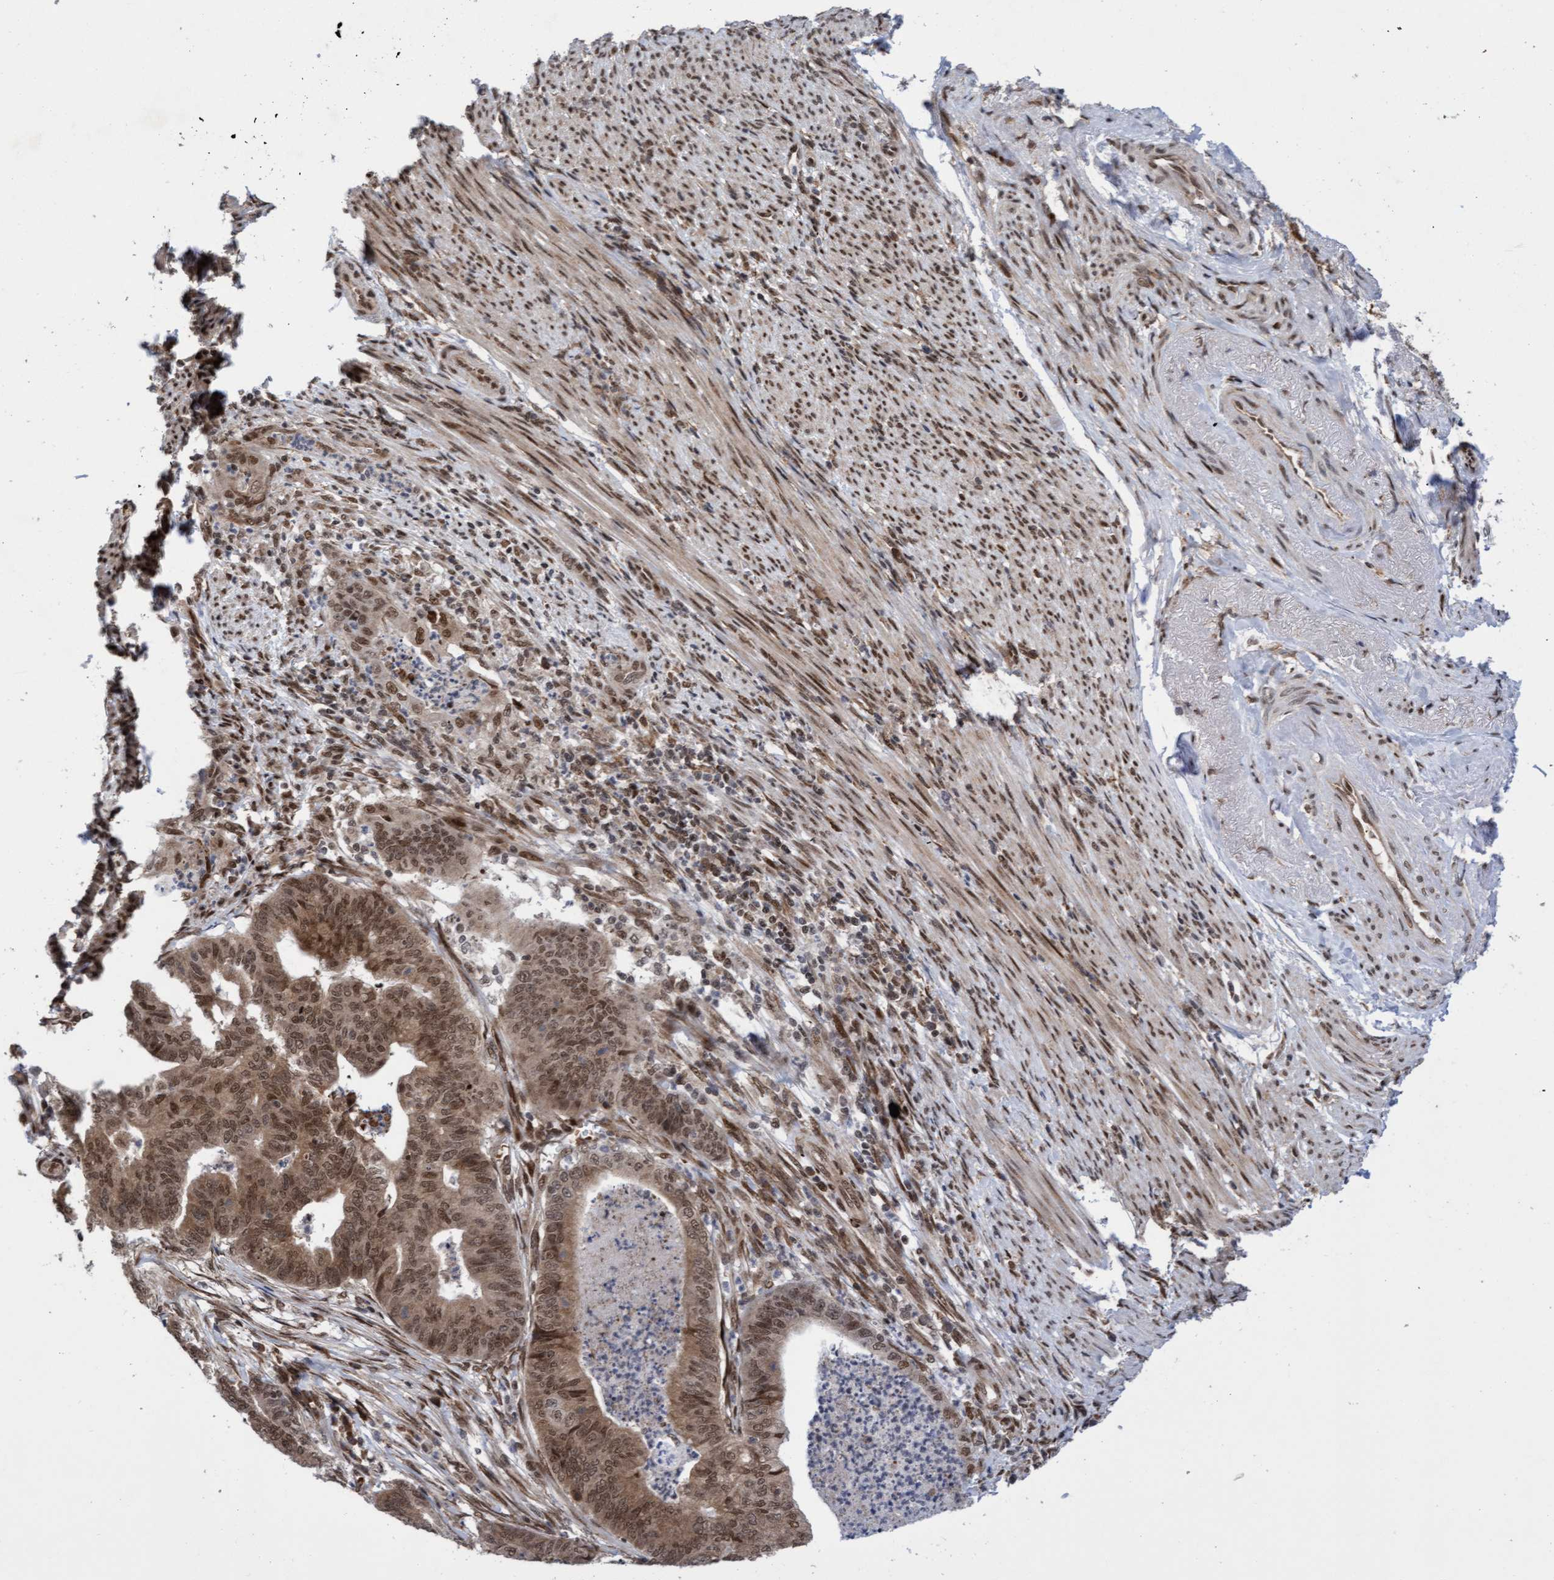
{"staining": {"intensity": "moderate", "quantity": ">75%", "location": "cytoplasmic/membranous,nuclear"}, "tissue": "endometrial cancer", "cell_type": "Tumor cells", "image_type": "cancer", "snomed": [{"axis": "morphology", "description": "Polyp, NOS"}, {"axis": "morphology", "description": "Adenocarcinoma, NOS"}, {"axis": "morphology", "description": "Adenoma, NOS"}, {"axis": "topography", "description": "Endometrium"}], "caption": "Protein staining displays moderate cytoplasmic/membranous and nuclear staining in about >75% of tumor cells in polyp (endometrial). (IHC, brightfield microscopy, high magnification).", "gene": "TANC2", "patient": {"sex": "female", "age": 79}}